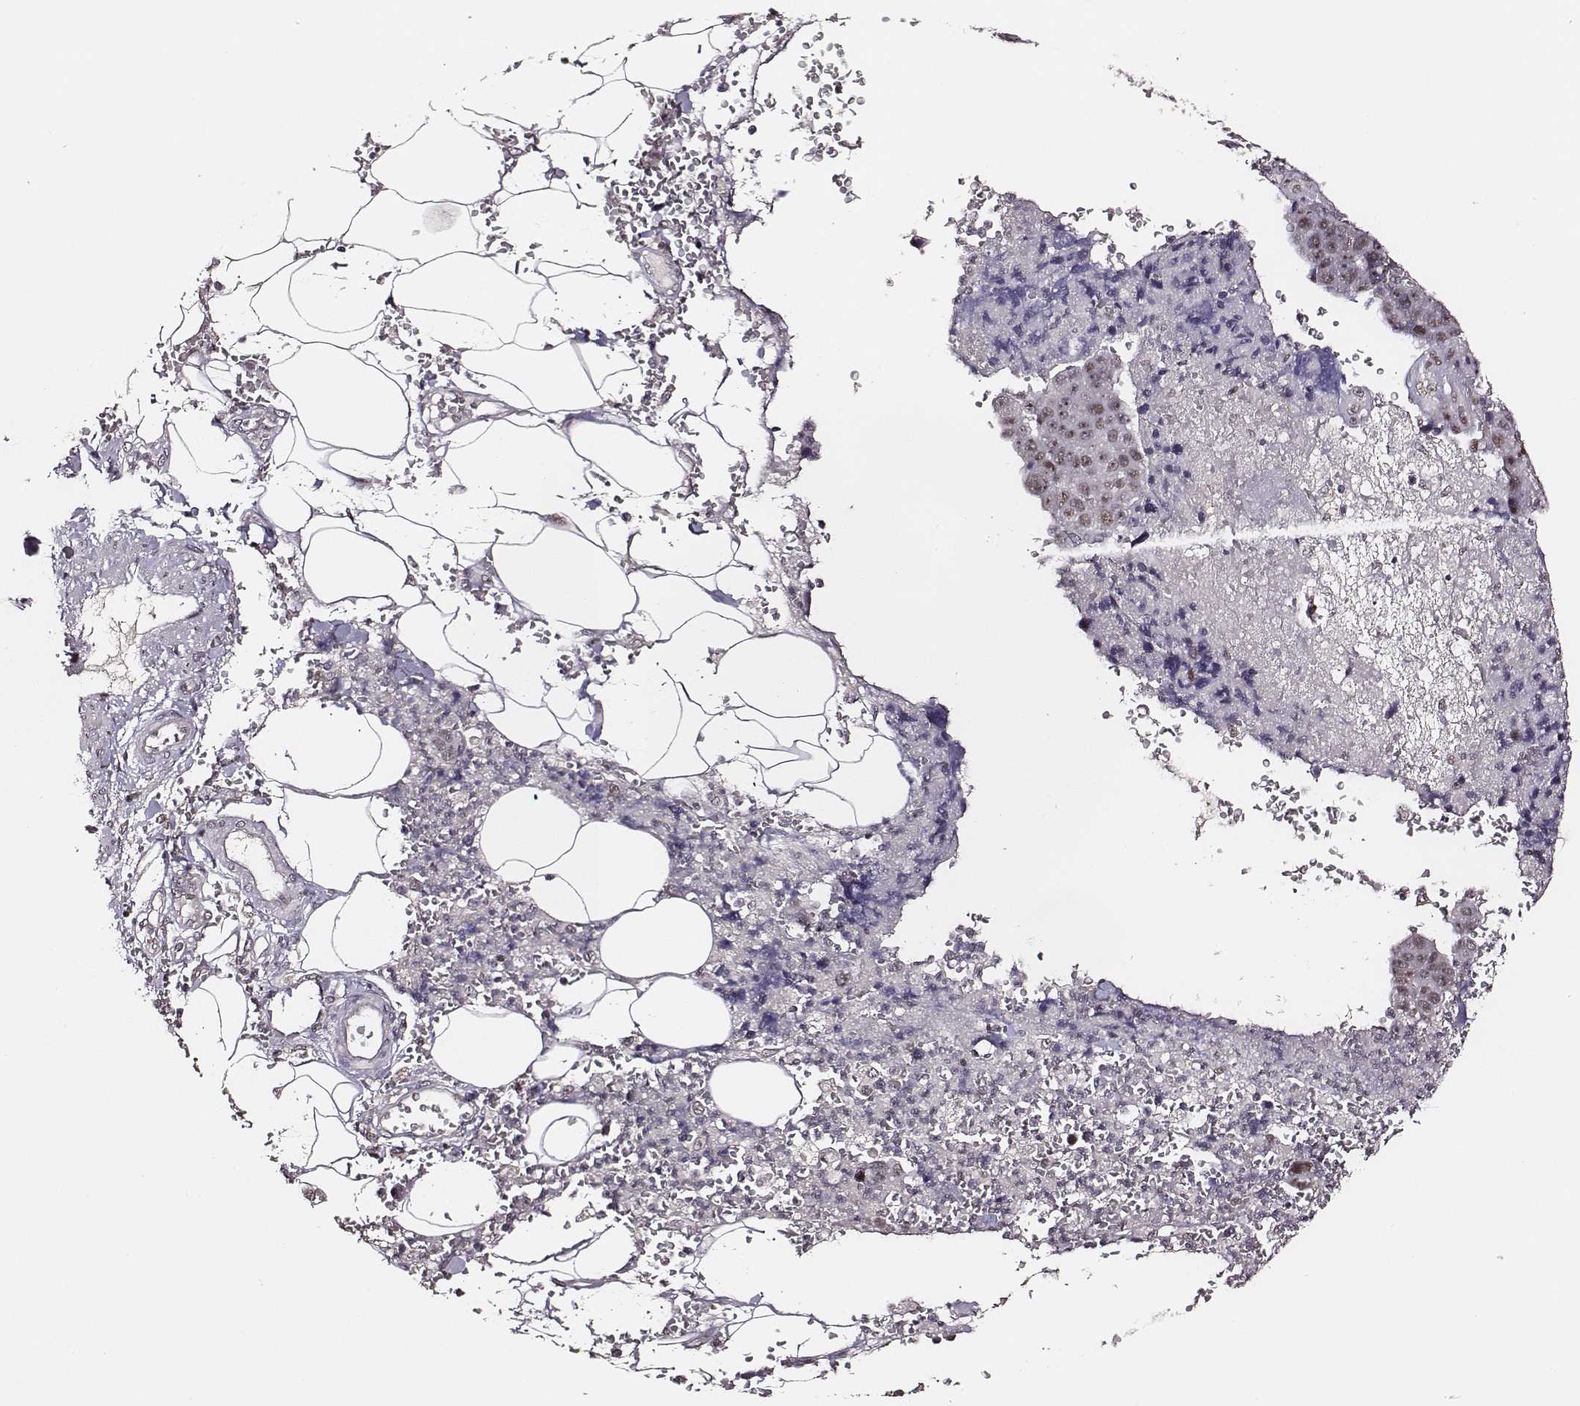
{"staining": {"intensity": "weak", "quantity": ">75%", "location": "nuclear"}, "tissue": "pancreatic cancer", "cell_type": "Tumor cells", "image_type": "cancer", "snomed": [{"axis": "morphology", "description": "Adenocarcinoma, NOS"}, {"axis": "topography", "description": "Pancreas"}], "caption": "A brown stain highlights weak nuclear expression of a protein in pancreatic cancer tumor cells.", "gene": "PPARA", "patient": {"sex": "female", "age": 61}}